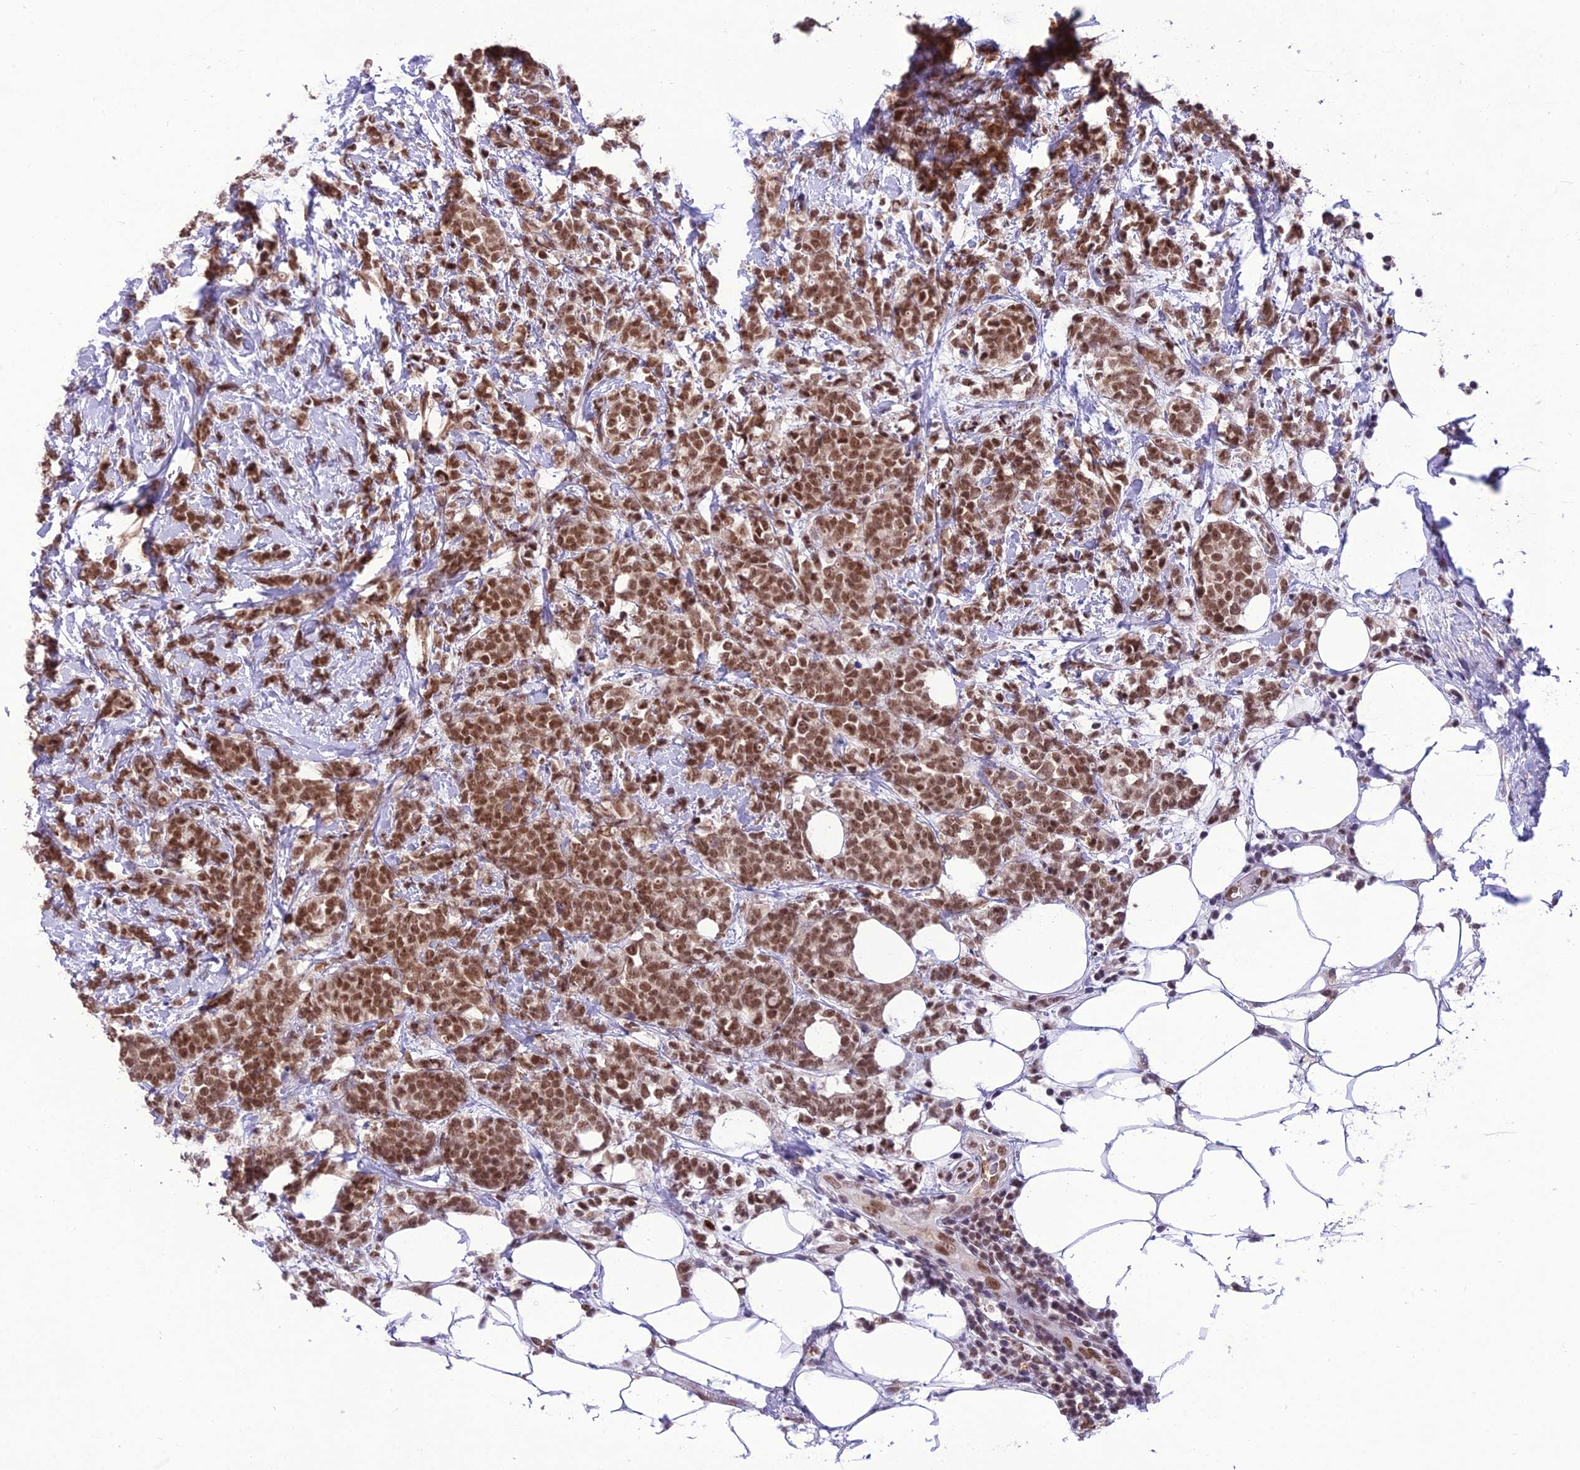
{"staining": {"intensity": "moderate", "quantity": ">75%", "location": "nuclear"}, "tissue": "breast cancer", "cell_type": "Tumor cells", "image_type": "cancer", "snomed": [{"axis": "morphology", "description": "Lobular carcinoma"}, {"axis": "topography", "description": "Breast"}], "caption": "Moderate nuclear protein expression is seen in about >75% of tumor cells in lobular carcinoma (breast).", "gene": "SH3RF3", "patient": {"sex": "female", "age": 58}}